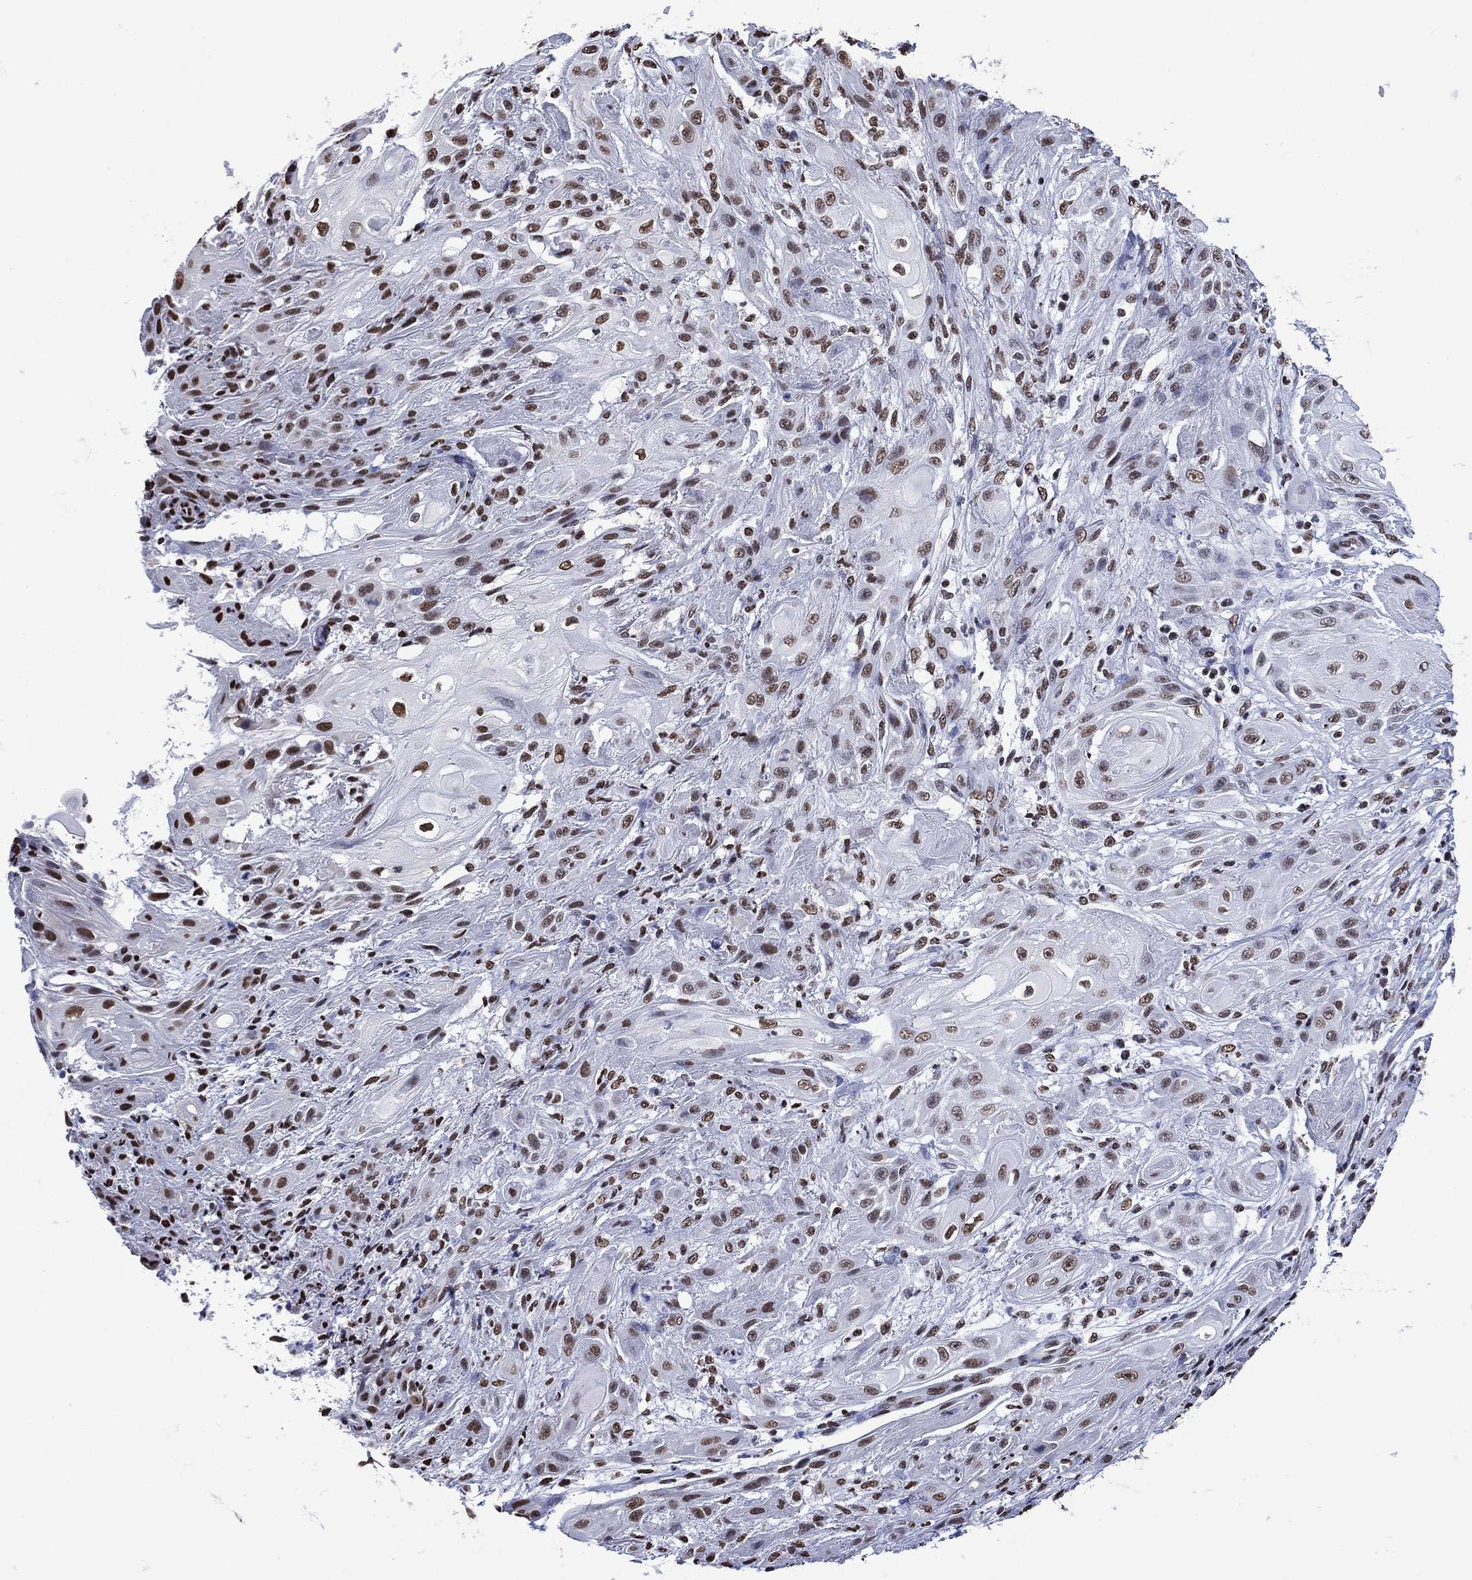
{"staining": {"intensity": "strong", "quantity": "25%-75%", "location": "nuclear"}, "tissue": "skin cancer", "cell_type": "Tumor cells", "image_type": "cancer", "snomed": [{"axis": "morphology", "description": "Squamous cell carcinoma, NOS"}, {"axis": "topography", "description": "Skin"}], "caption": "Skin squamous cell carcinoma tissue displays strong nuclear positivity in about 25%-75% of tumor cells", "gene": "RETREG2", "patient": {"sex": "male", "age": 62}}